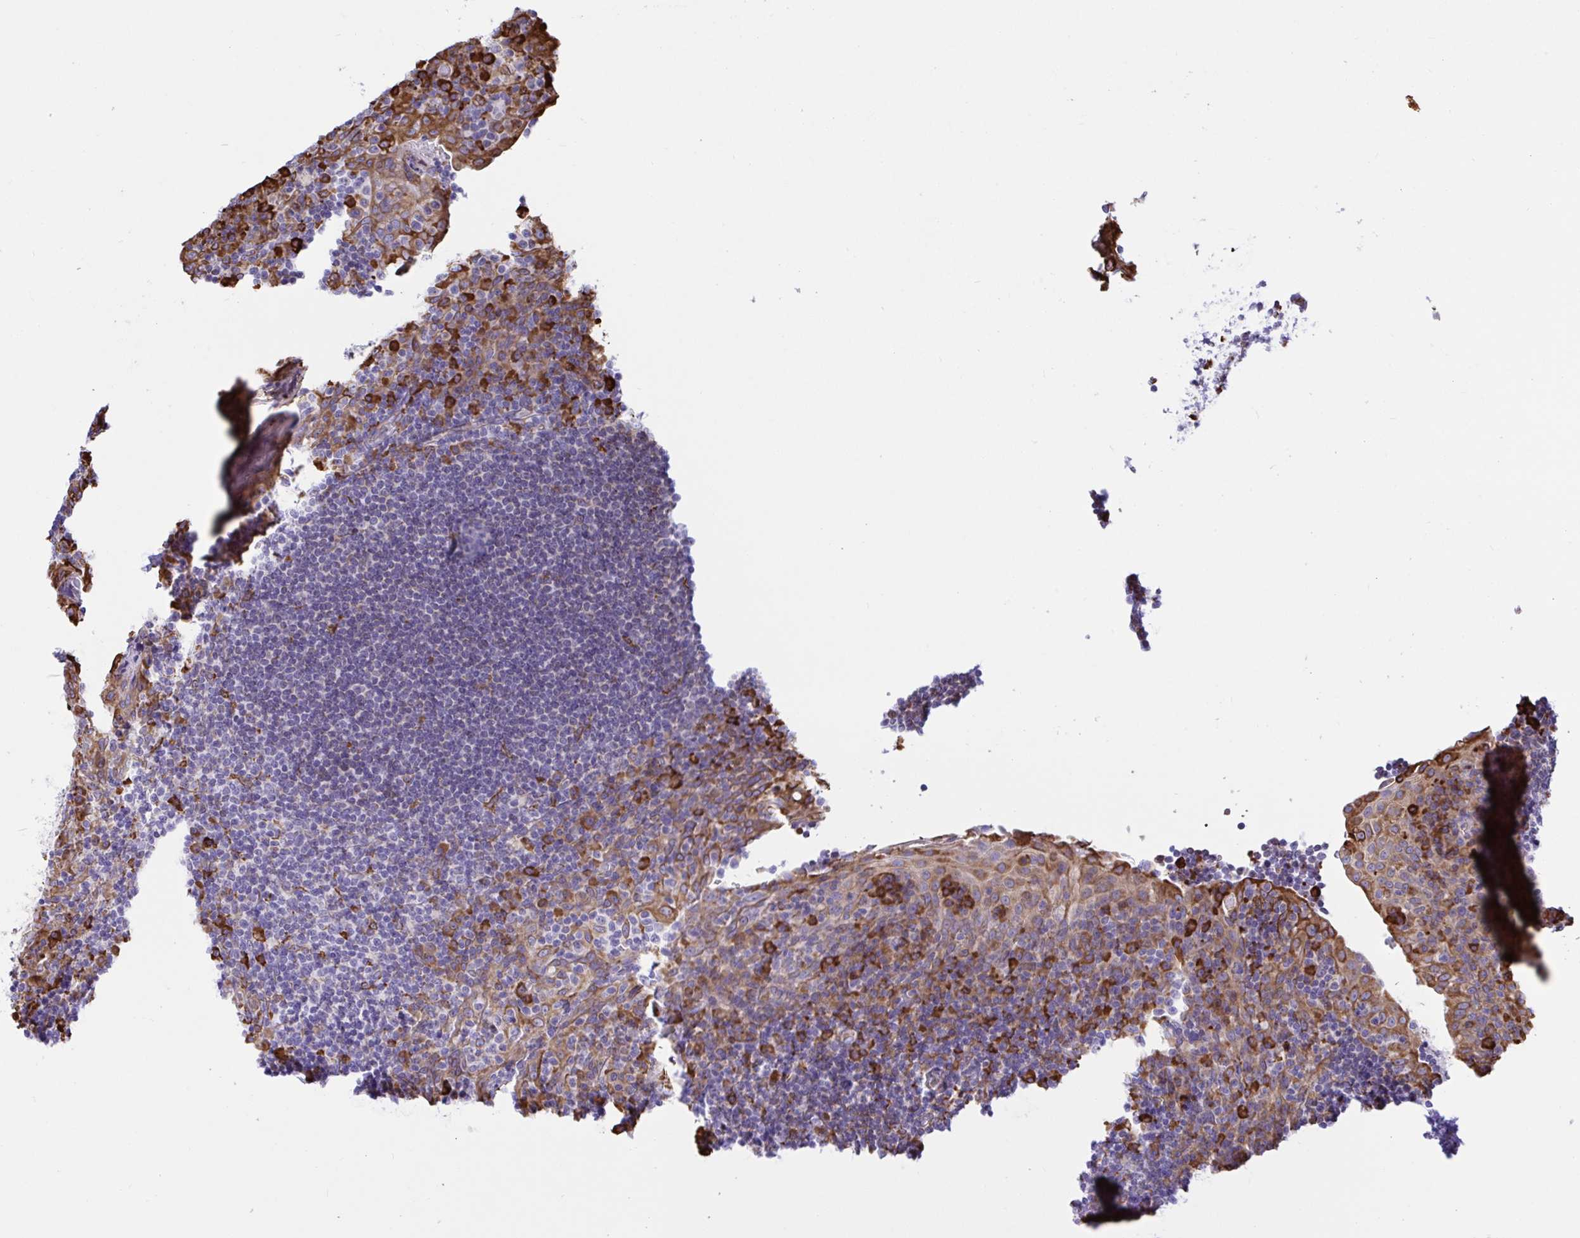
{"staining": {"intensity": "negative", "quantity": "none", "location": "none"}, "tissue": "tonsil", "cell_type": "Germinal center cells", "image_type": "normal", "snomed": [{"axis": "morphology", "description": "Normal tissue, NOS"}, {"axis": "topography", "description": "Tonsil"}], "caption": "An immunohistochemistry micrograph of benign tonsil is shown. There is no staining in germinal center cells of tonsil.", "gene": "CLGN", "patient": {"sex": "male", "age": 17}}